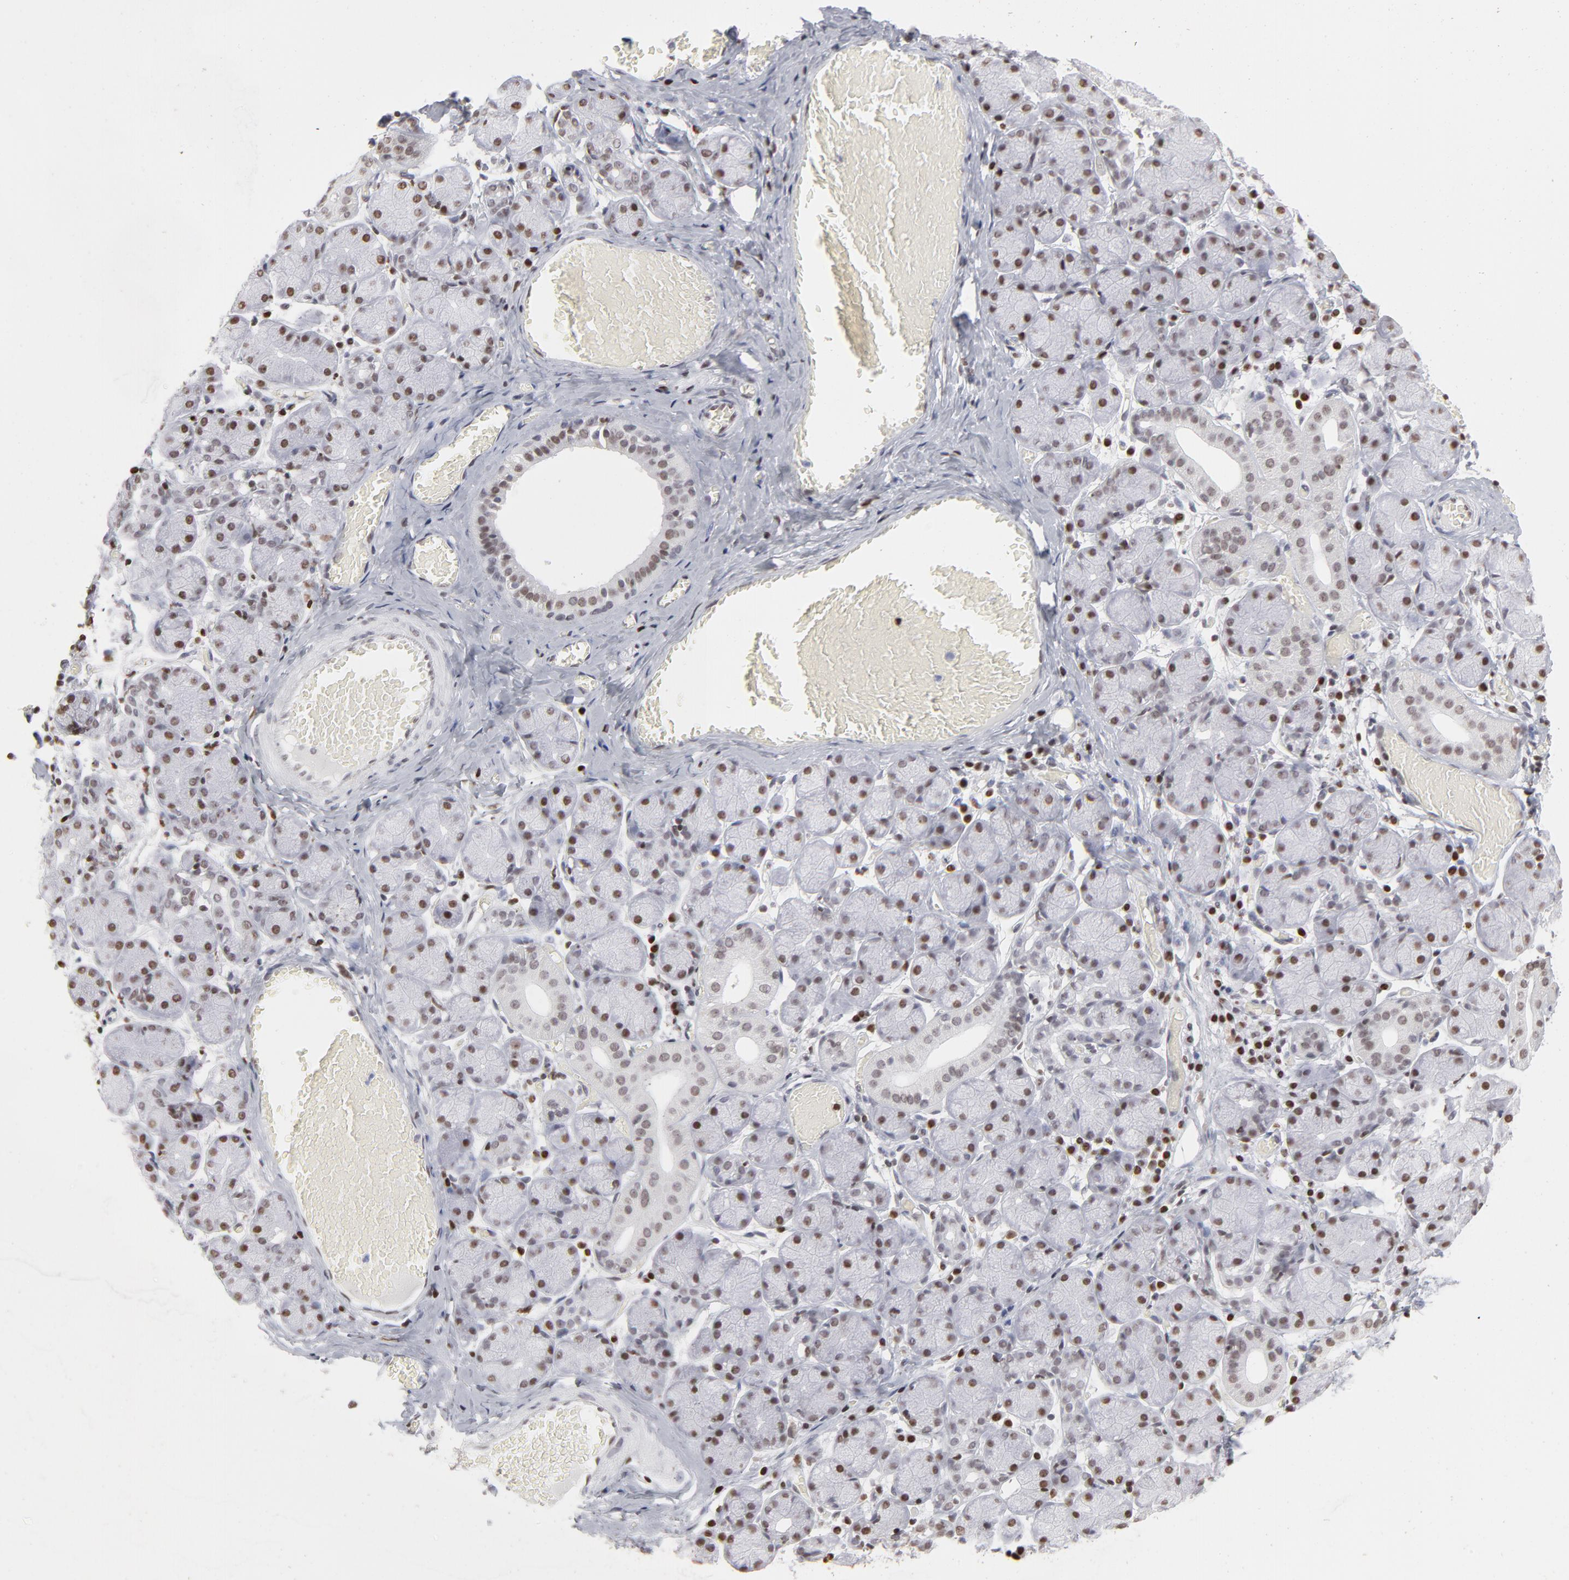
{"staining": {"intensity": "moderate", "quantity": "25%-75%", "location": "nuclear"}, "tissue": "salivary gland", "cell_type": "Glandular cells", "image_type": "normal", "snomed": [{"axis": "morphology", "description": "Normal tissue, NOS"}, {"axis": "topography", "description": "Salivary gland"}], "caption": "Protein expression analysis of normal human salivary gland reveals moderate nuclear expression in about 25%-75% of glandular cells. (Stains: DAB in brown, nuclei in blue, Microscopy: brightfield microscopy at high magnification).", "gene": "PARP1", "patient": {"sex": "female", "age": 24}}